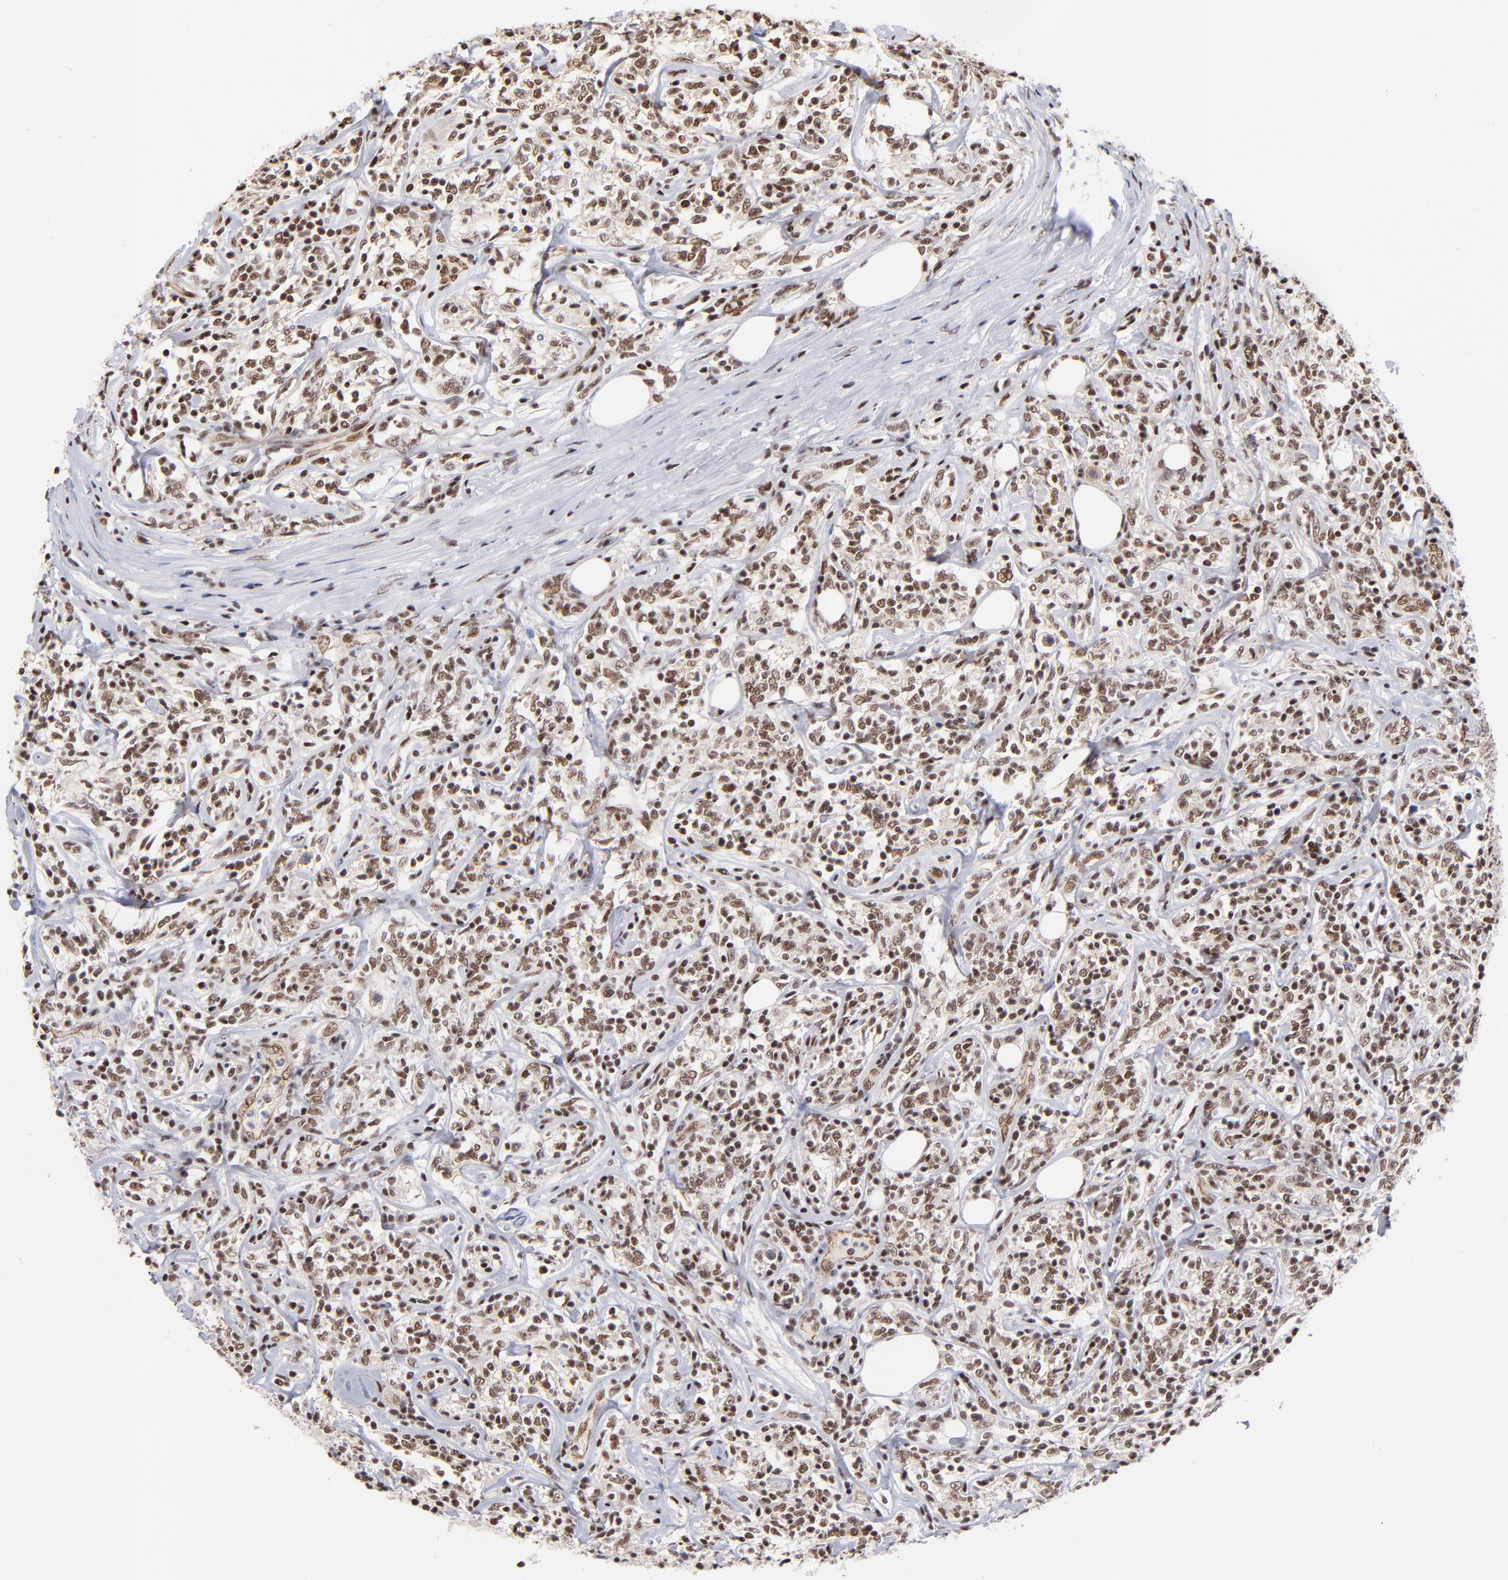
{"staining": {"intensity": "moderate", "quantity": ">75%", "location": "nuclear"}, "tissue": "lymphoma", "cell_type": "Tumor cells", "image_type": "cancer", "snomed": [{"axis": "morphology", "description": "Malignant lymphoma, non-Hodgkin's type, High grade"}, {"axis": "topography", "description": "Lymph node"}], "caption": "Protein expression analysis of human malignant lymphoma, non-Hodgkin's type (high-grade) reveals moderate nuclear expression in about >75% of tumor cells.", "gene": "GABPA", "patient": {"sex": "female", "age": 84}}